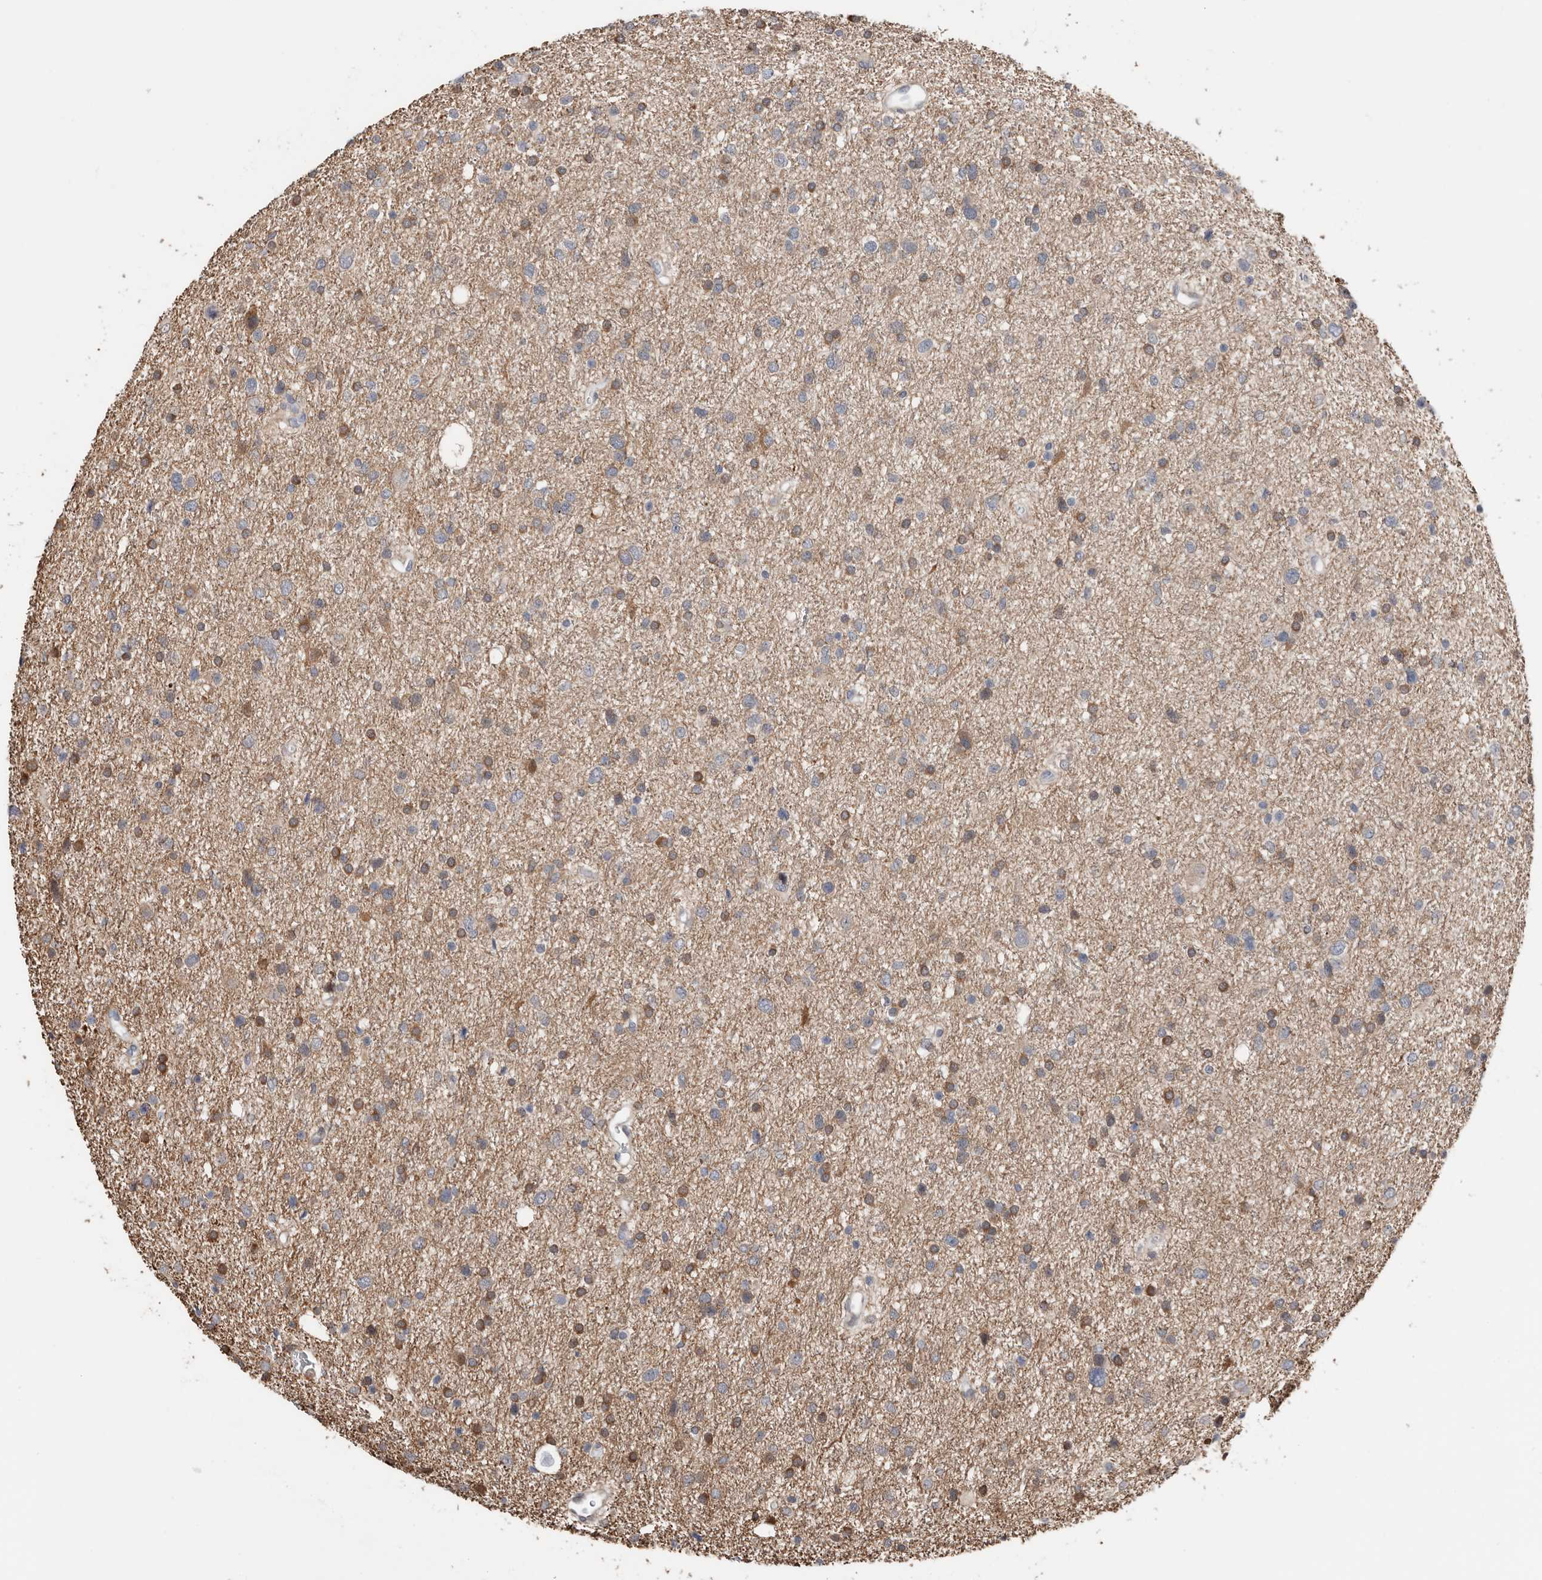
{"staining": {"intensity": "moderate", "quantity": "<25%", "location": "cytoplasmic/membranous"}, "tissue": "glioma", "cell_type": "Tumor cells", "image_type": "cancer", "snomed": [{"axis": "morphology", "description": "Glioma, malignant, Low grade"}, {"axis": "topography", "description": "Brain"}], "caption": "Protein expression by immunohistochemistry (IHC) displays moderate cytoplasmic/membranous staining in about <25% of tumor cells in malignant glioma (low-grade).", "gene": "ASRGL1", "patient": {"sex": "female", "age": 37}}